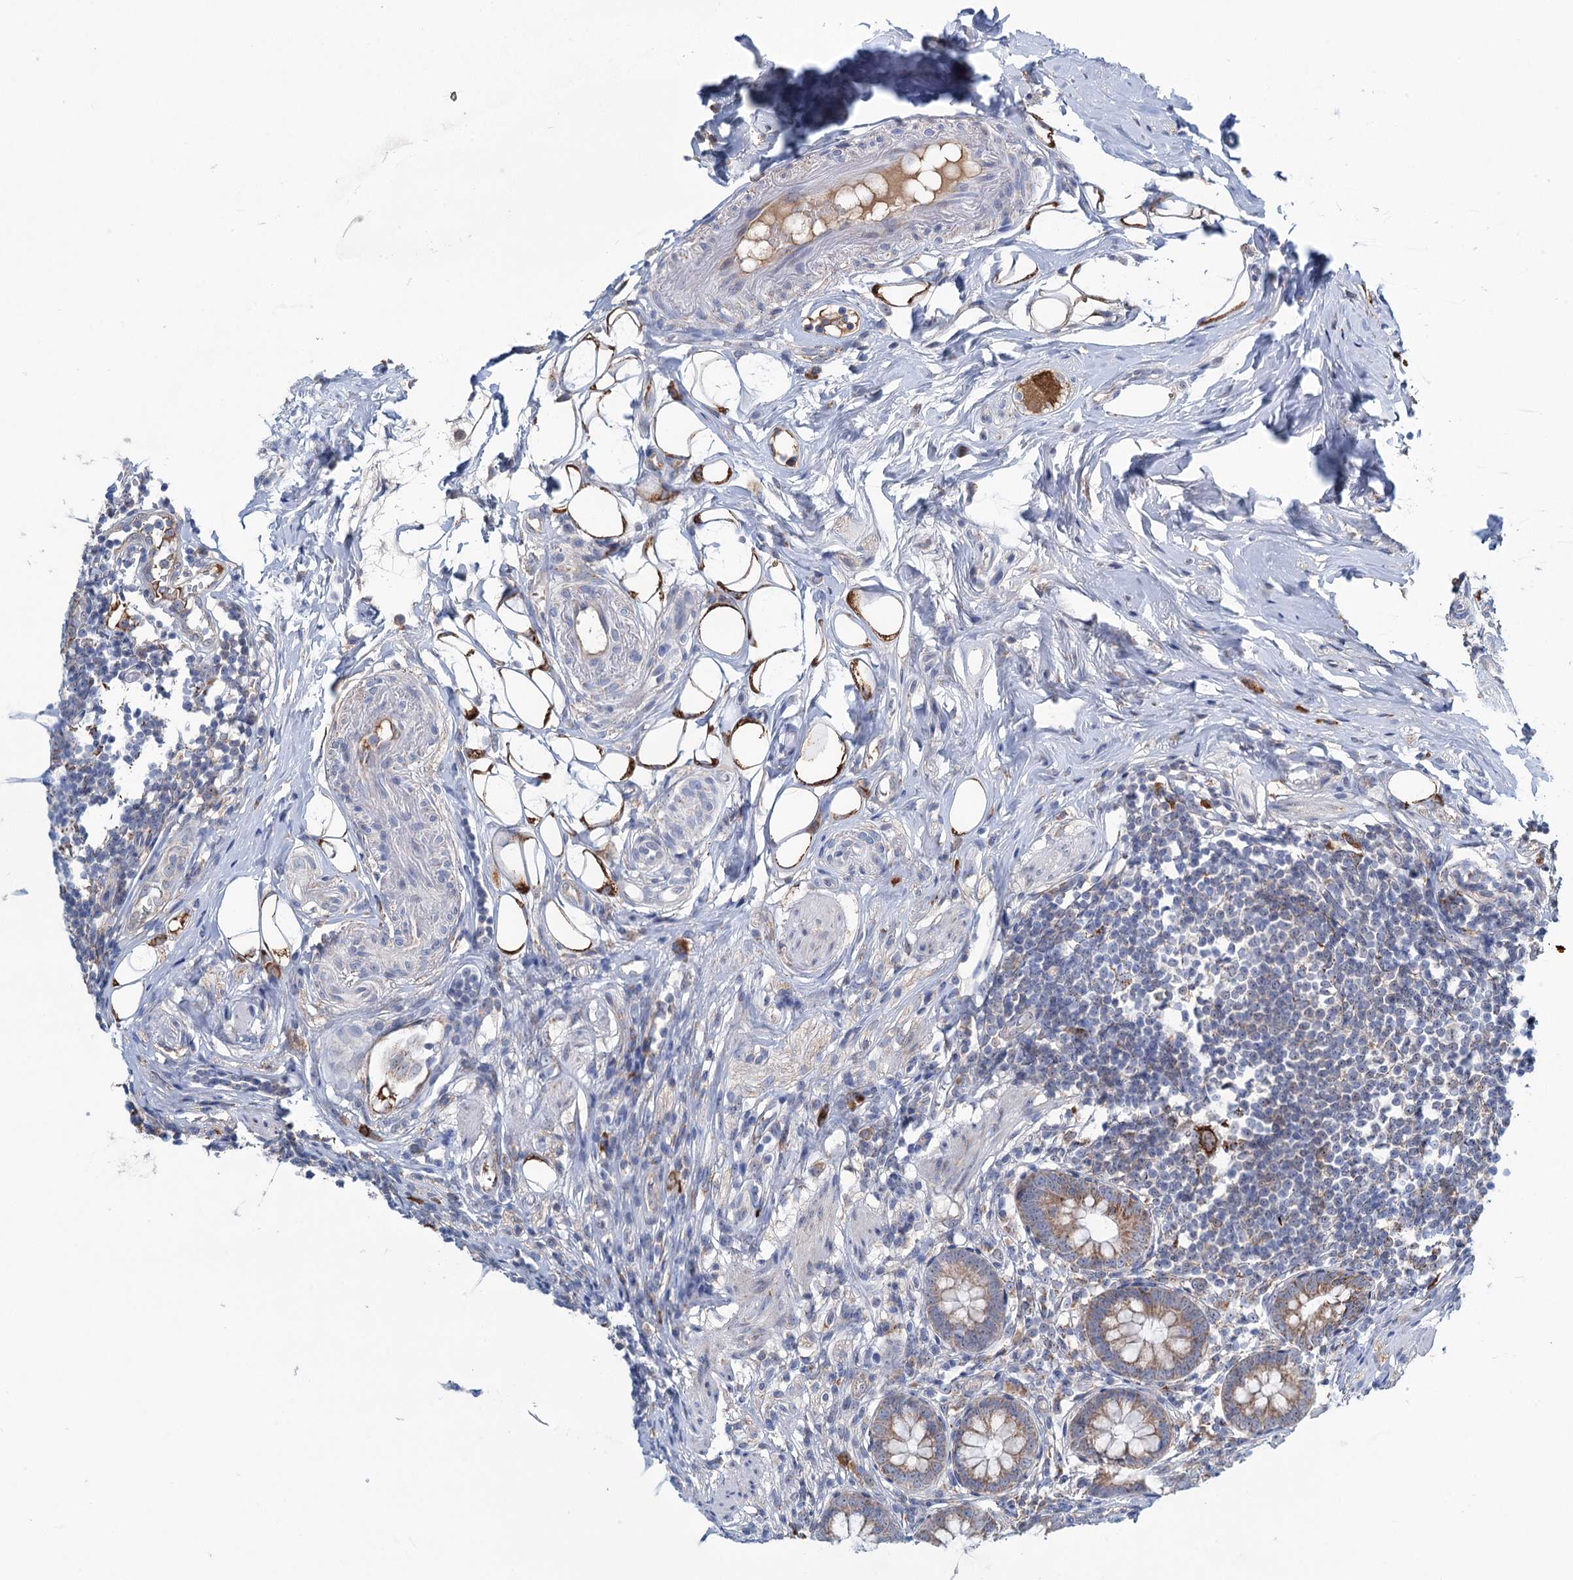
{"staining": {"intensity": "moderate", "quantity": "25%-75%", "location": "cytoplasmic/membranous"}, "tissue": "appendix", "cell_type": "Glandular cells", "image_type": "normal", "snomed": [{"axis": "morphology", "description": "Normal tissue, NOS"}, {"axis": "topography", "description": "Appendix"}], "caption": "Appendix was stained to show a protein in brown. There is medium levels of moderate cytoplasmic/membranous positivity in approximately 25%-75% of glandular cells.", "gene": "LPIN1", "patient": {"sex": "female", "age": 62}}